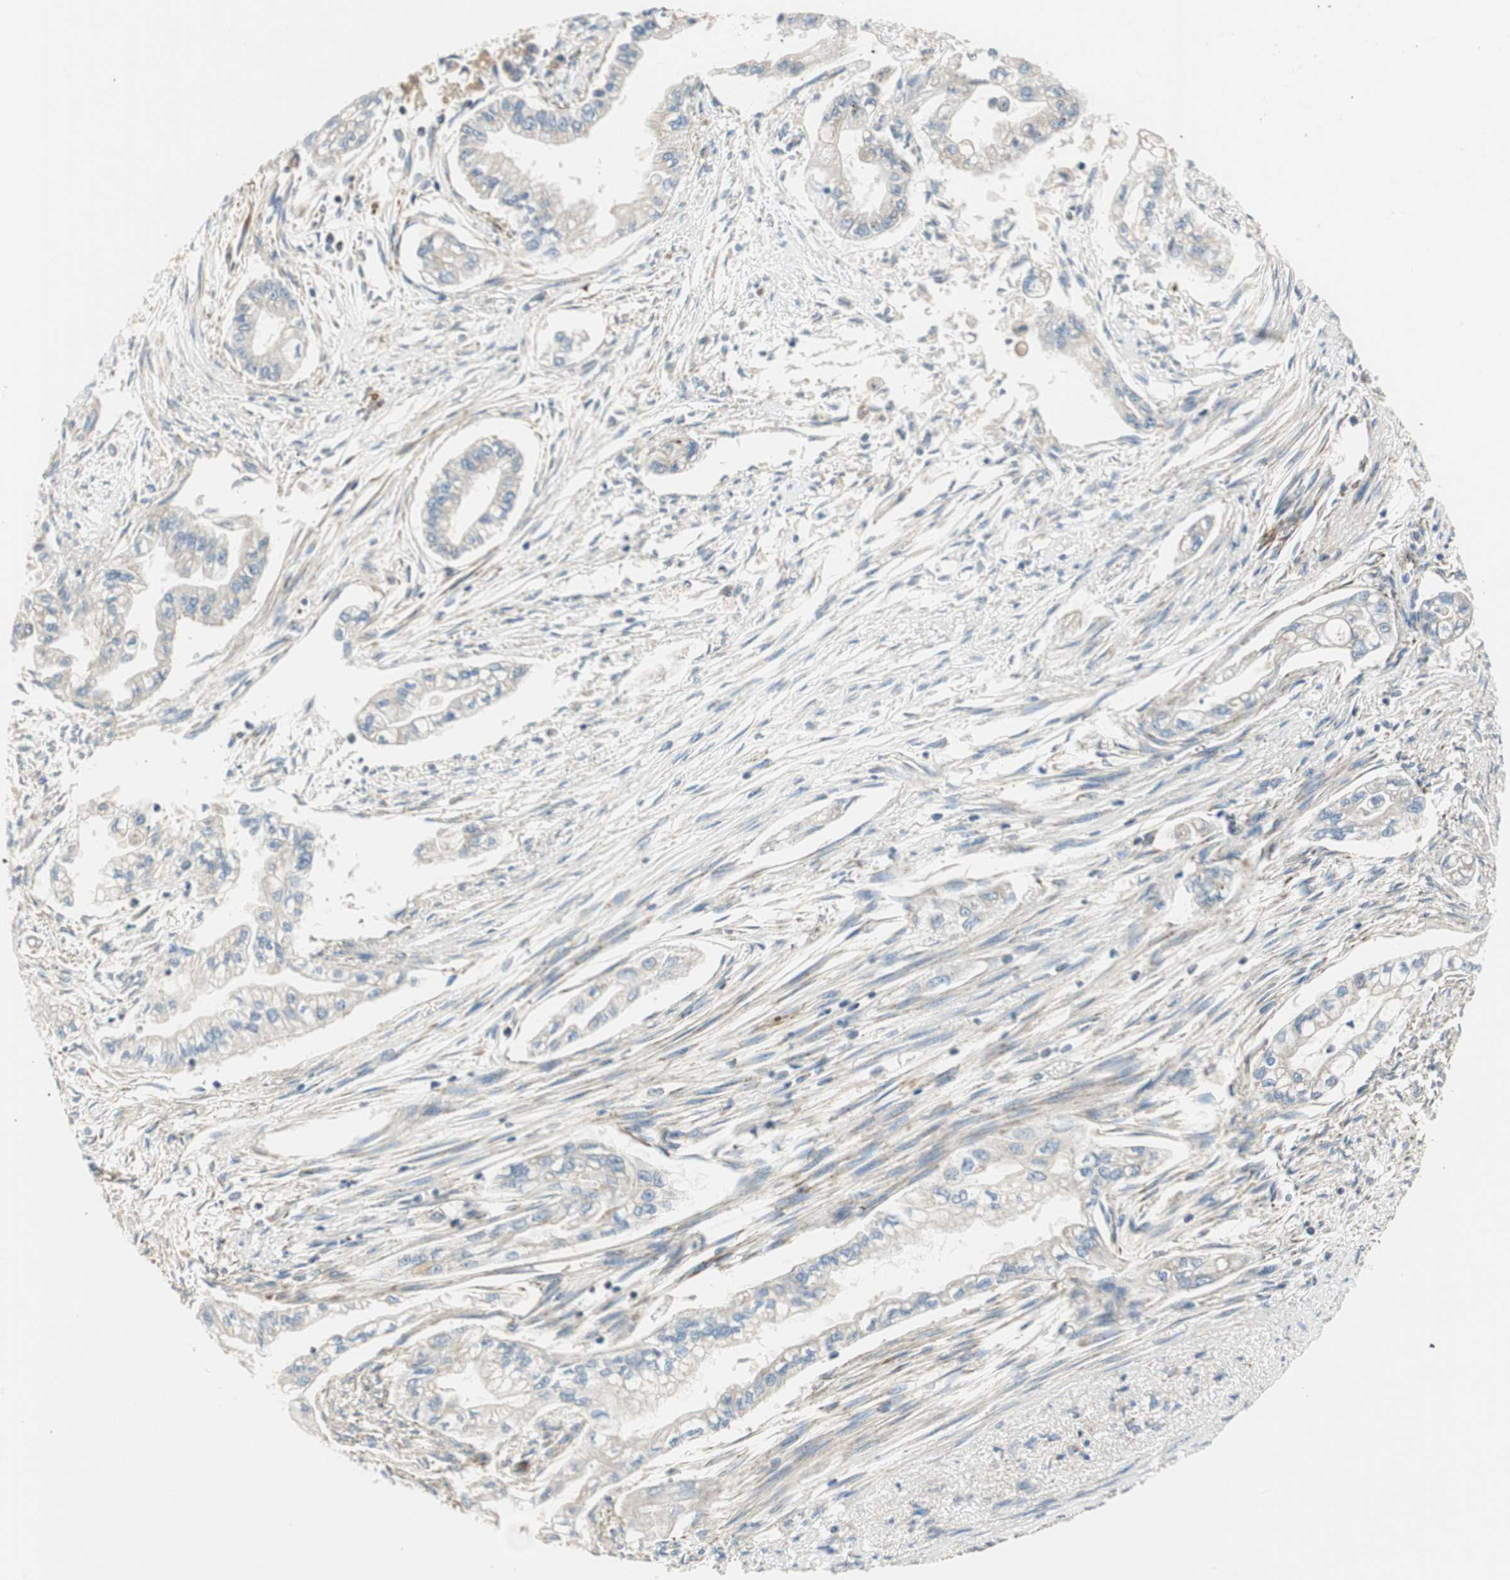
{"staining": {"intensity": "negative", "quantity": "none", "location": "none"}, "tissue": "pancreatic cancer", "cell_type": "Tumor cells", "image_type": "cancer", "snomed": [{"axis": "morphology", "description": "Normal tissue, NOS"}, {"axis": "topography", "description": "Pancreas"}], "caption": "A high-resolution photomicrograph shows IHC staining of pancreatic cancer, which shows no significant positivity in tumor cells.", "gene": "RORB", "patient": {"sex": "male", "age": 42}}